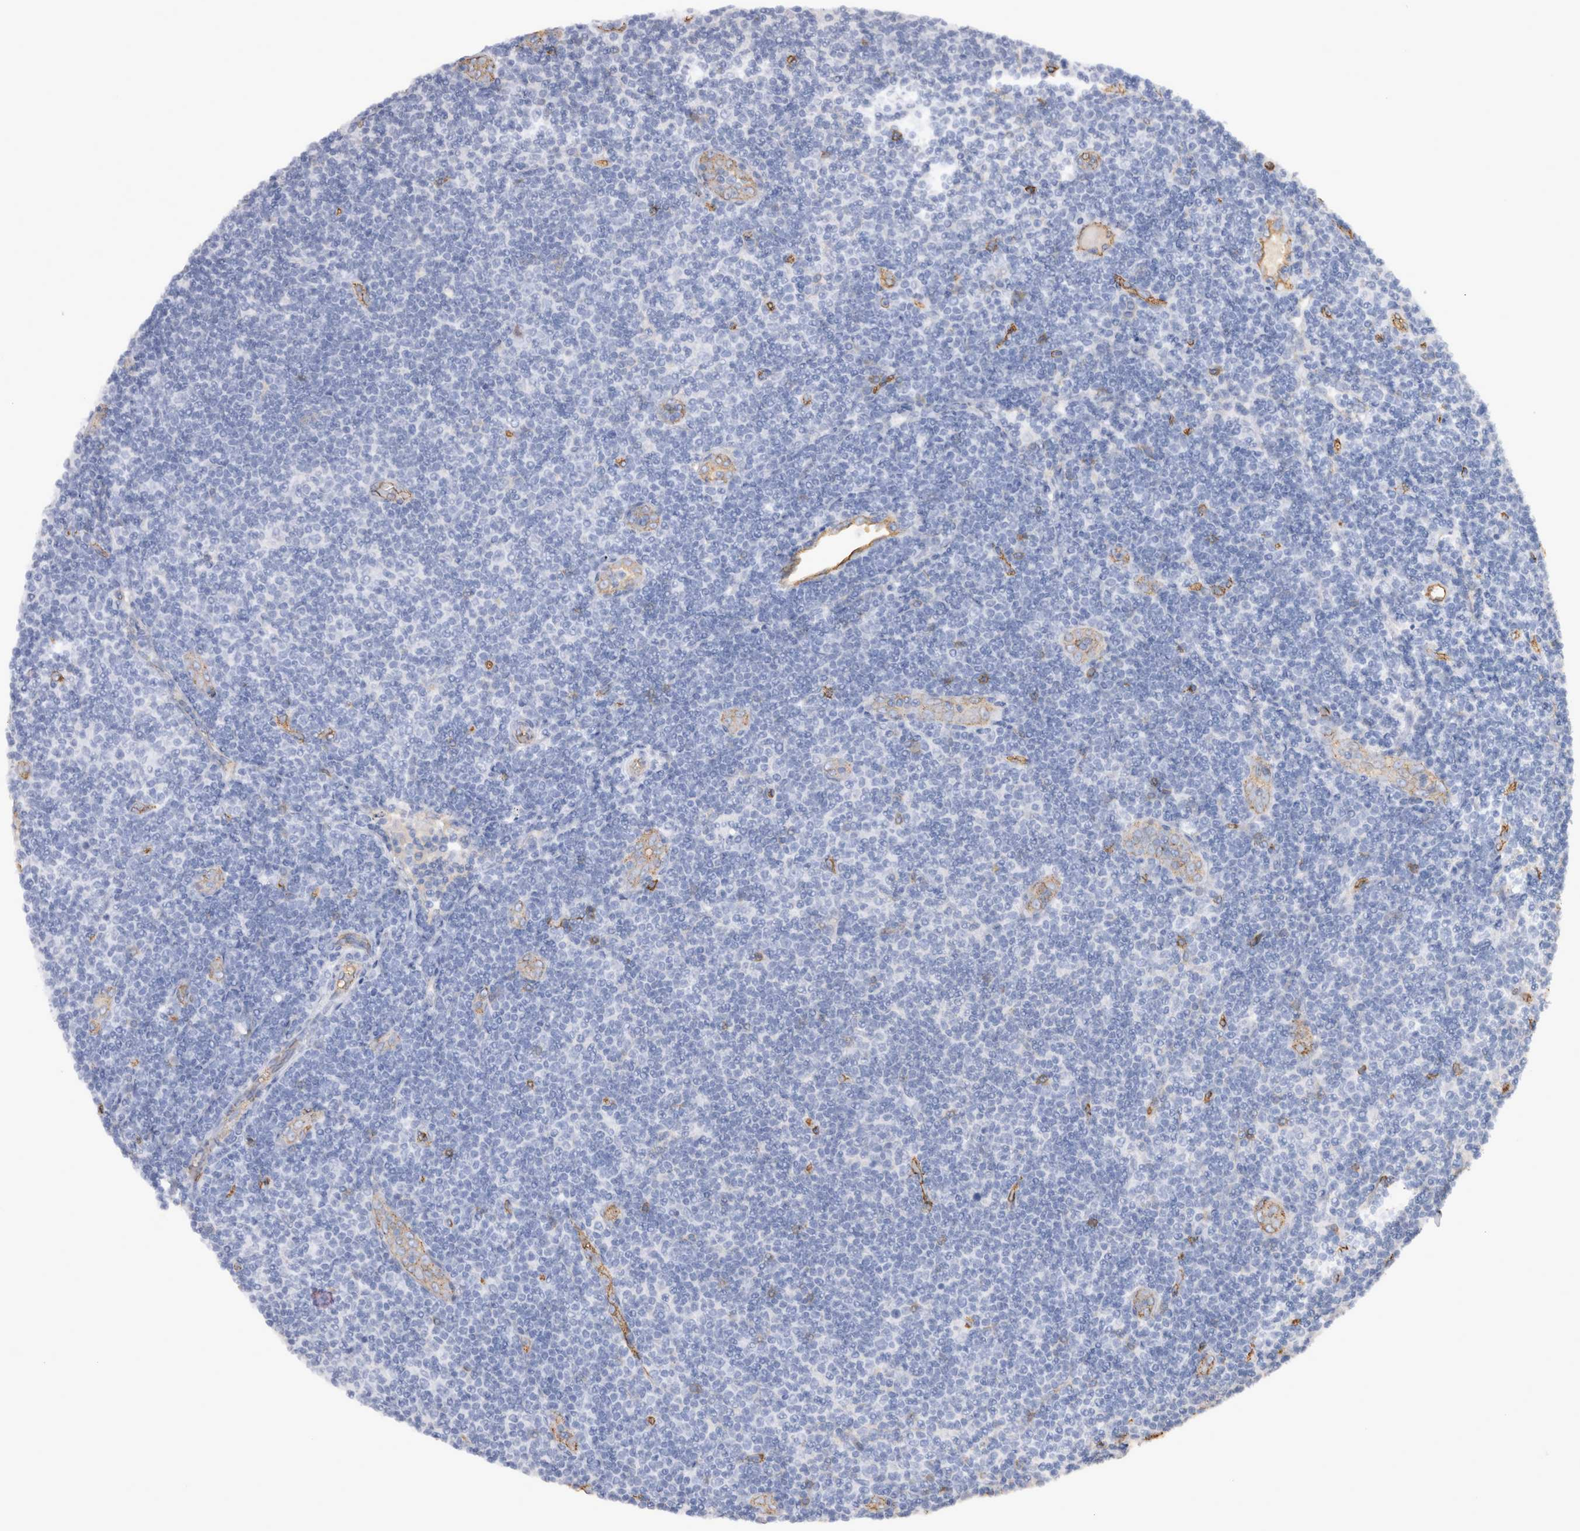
{"staining": {"intensity": "negative", "quantity": "none", "location": "none"}, "tissue": "lymphoma", "cell_type": "Tumor cells", "image_type": "cancer", "snomed": [{"axis": "morphology", "description": "Malignant lymphoma, non-Hodgkin's type, Low grade"}, {"axis": "topography", "description": "Lymph node"}], "caption": "A micrograph of human lymphoma is negative for staining in tumor cells. (DAB immunohistochemistry visualized using brightfield microscopy, high magnification).", "gene": "IL17RC", "patient": {"sex": "male", "age": 83}}